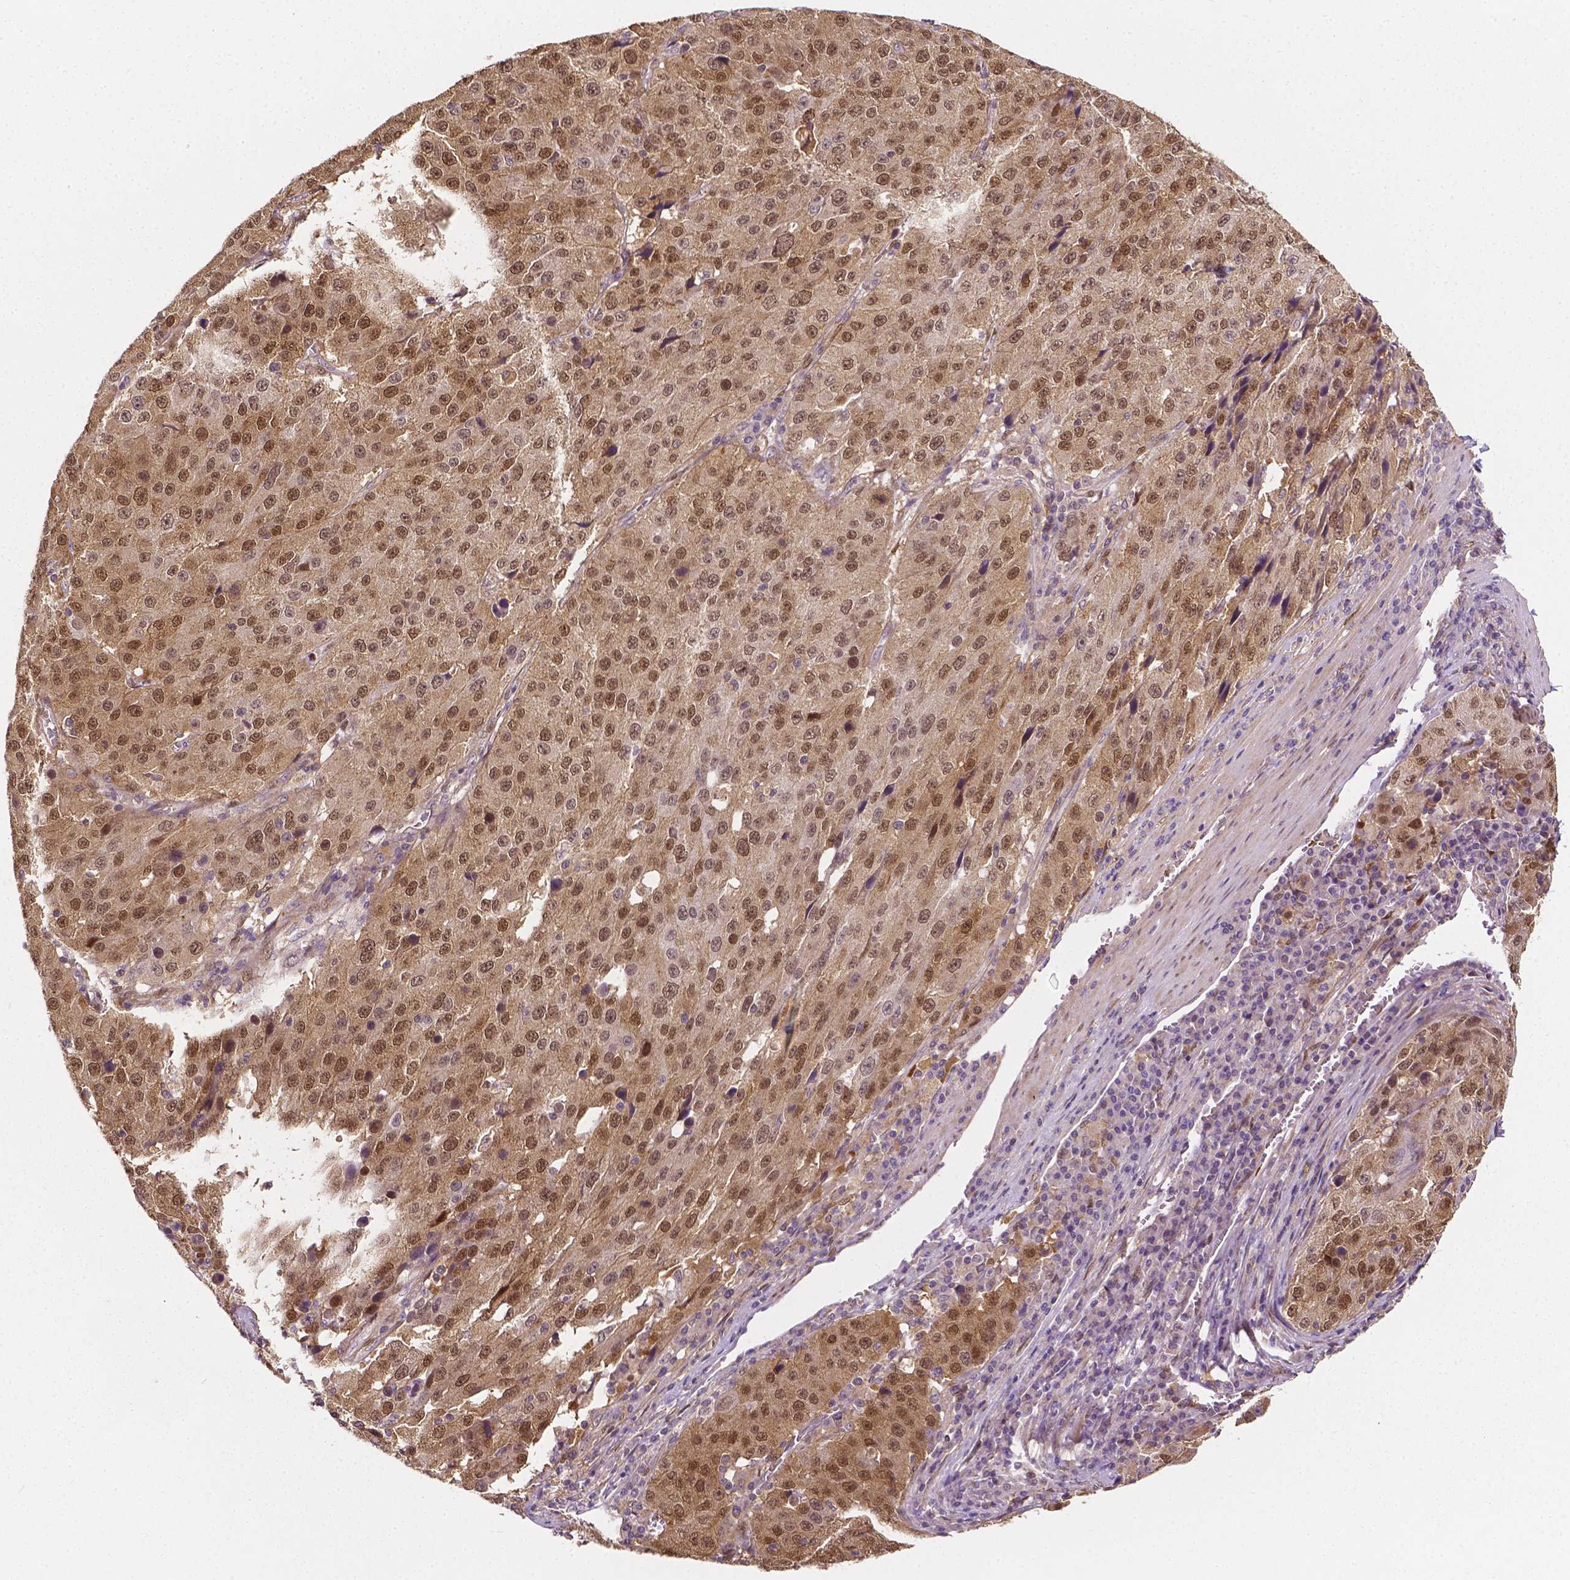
{"staining": {"intensity": "moderate", "quantity": ">75%", "location": "cytoplasmic/membranous,nuclear"}, "tissue": "stomach cancer", "cell_type": "Tumor cells", "image_type": "cancer", "snomed": [{"axis": "morphology", "description": "Adenocarcinoma, NOS"}, {"axis": "topography", "description": "Stomach"}], "caption": "High-magnification brightfield microscopy of stomach cancer stained with DAB (3,3'-diaminobenzidine) (brown) and counterstained with hematoxylin (blue). tumor cells exhibit moderate cytoplasmic/membranous and nuclear staining is identified in about>75% of cells.", "gene": "YAP1", "patient": {"sex": "male", "age": 71}}